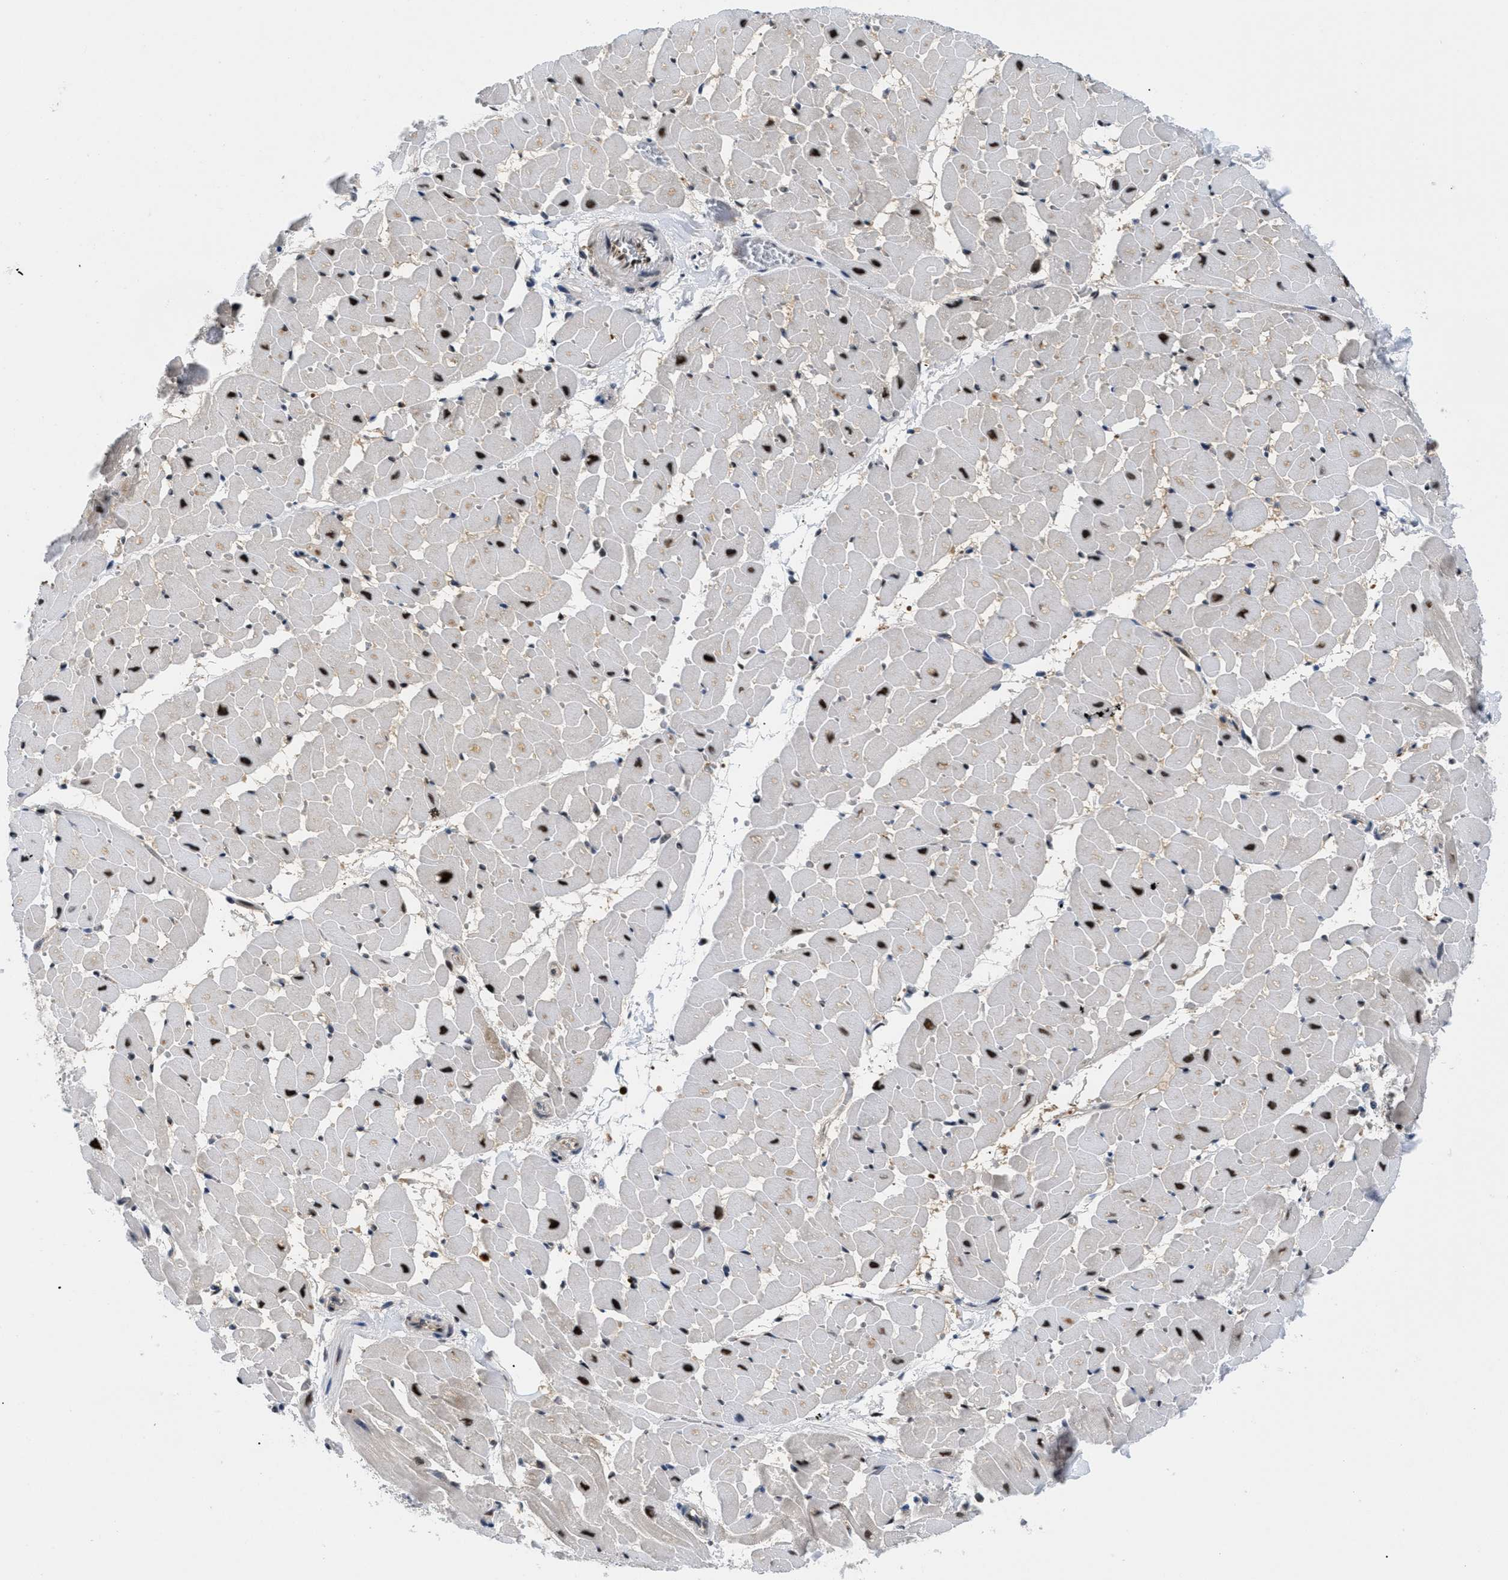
{"staining": {"intensity": "strong", "quantity": ">75%", "location": "nuclear"}, "tissue": "heart muscle", "cell_type": "Cardiomyocytes", "image_type": "normal", "snomed": [{"axis": "morphology", "description": "Normal tissue, NOS"}, {"axis": "topography", "description": "Heart"}], "caption": "A micrograph of human heart muscle stained for a protein demonstrates strong nuclear brown staining in cardiomyocytes.", "gene": "SLC29A2", "patient": {"sex": "female", "age": 19}}